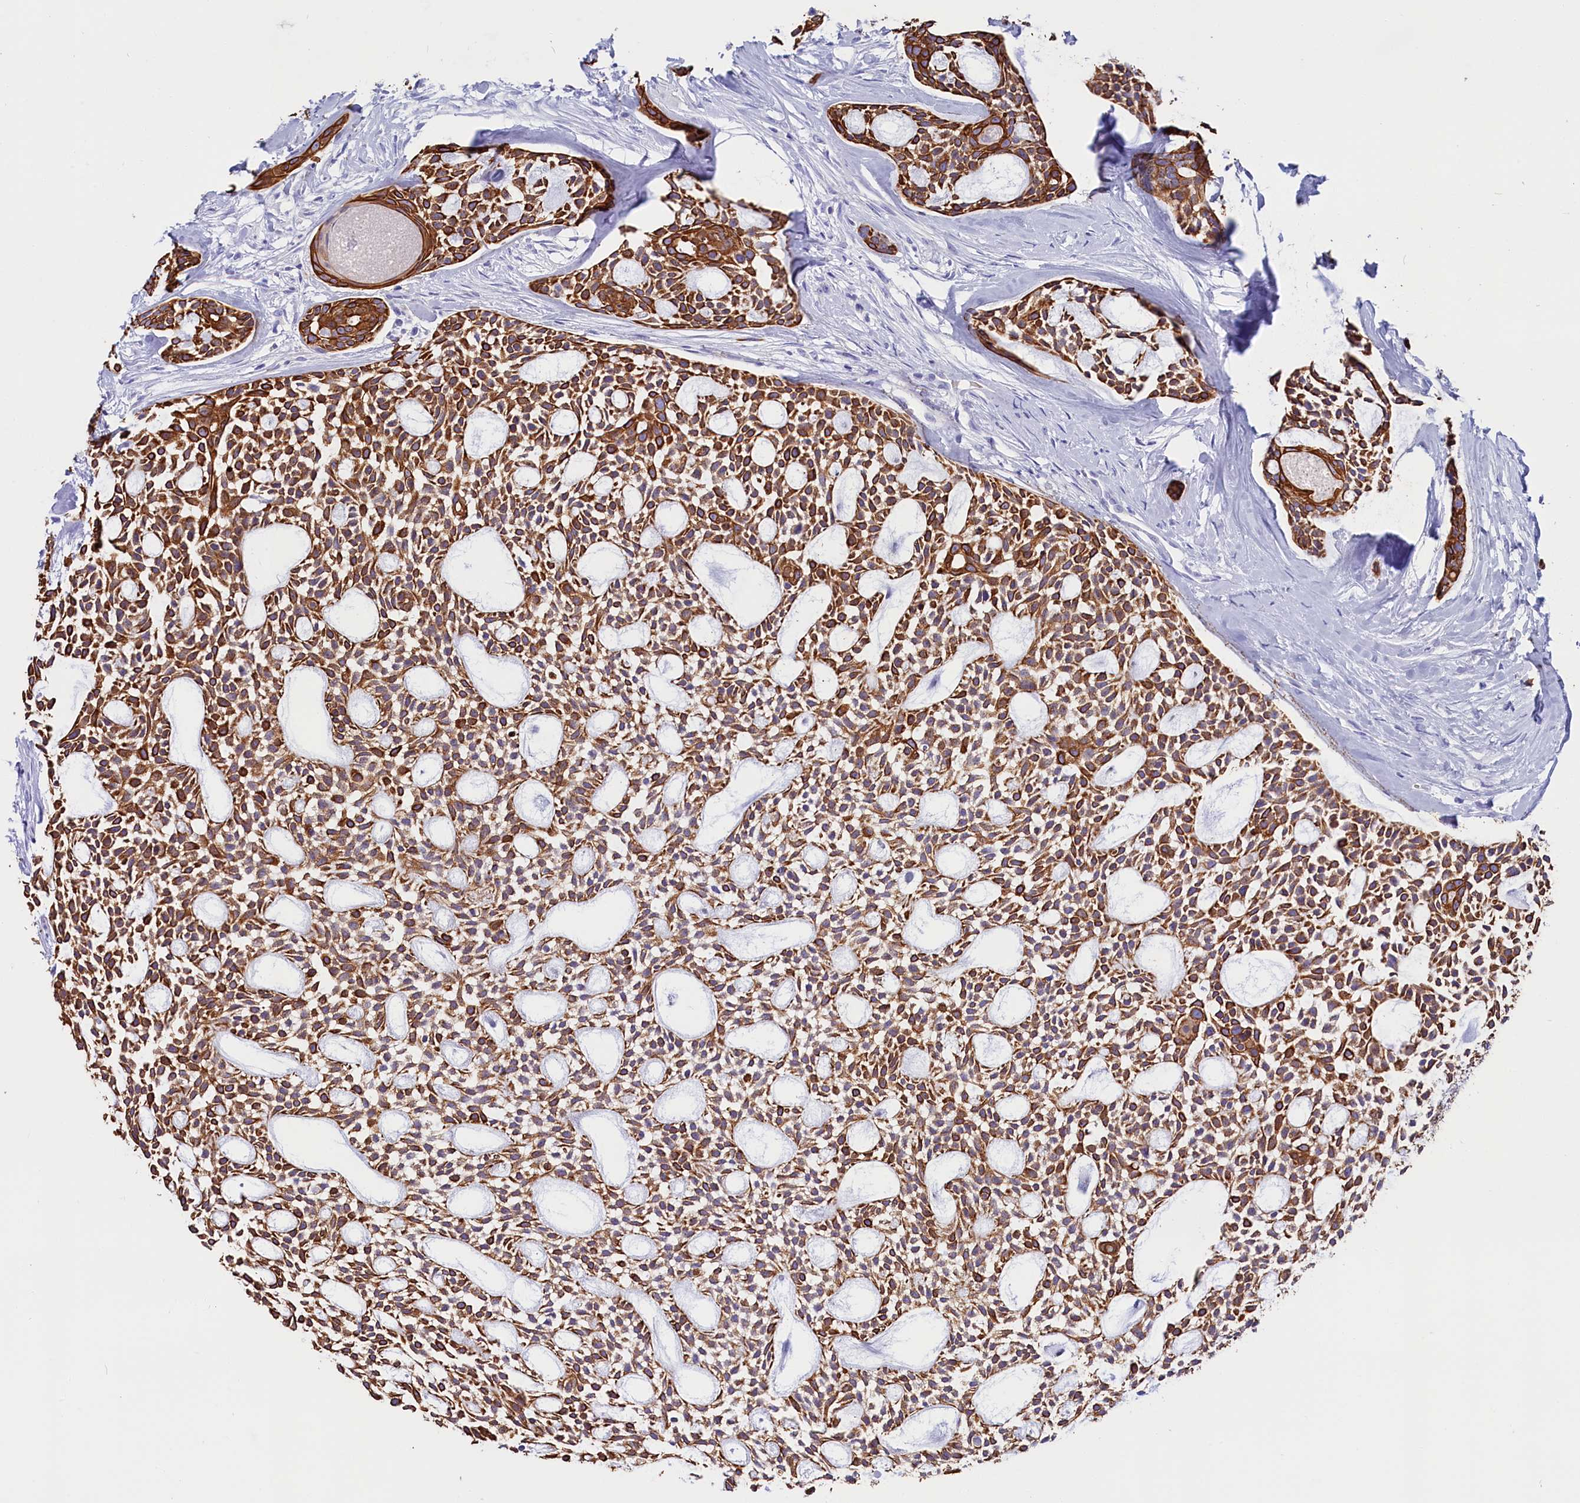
{"staining": {"intensity": "strong", "quantity": ">75%", "location": "cytoplasmic/membranous"}, "tissue": "head and neck cancer", "cell_type": "Tumor cells", "image_type": "cancer", "snomed": [{"axis": "morphology", "description": "Adenocarcinoma, NOS"}, {"axis": "topography", "description": "Subcutis"}, {"axis": "topography", "description": "Head-Neck"}], "caption": "The photomicrograph shows staining of head and neck adenocarcinoma, revealing strong cytoplasmic/membranous protein expression (brown color) within tumor cells.", "gene": "SULT2A1", "patient": {"sex": "female", "age": 73}}